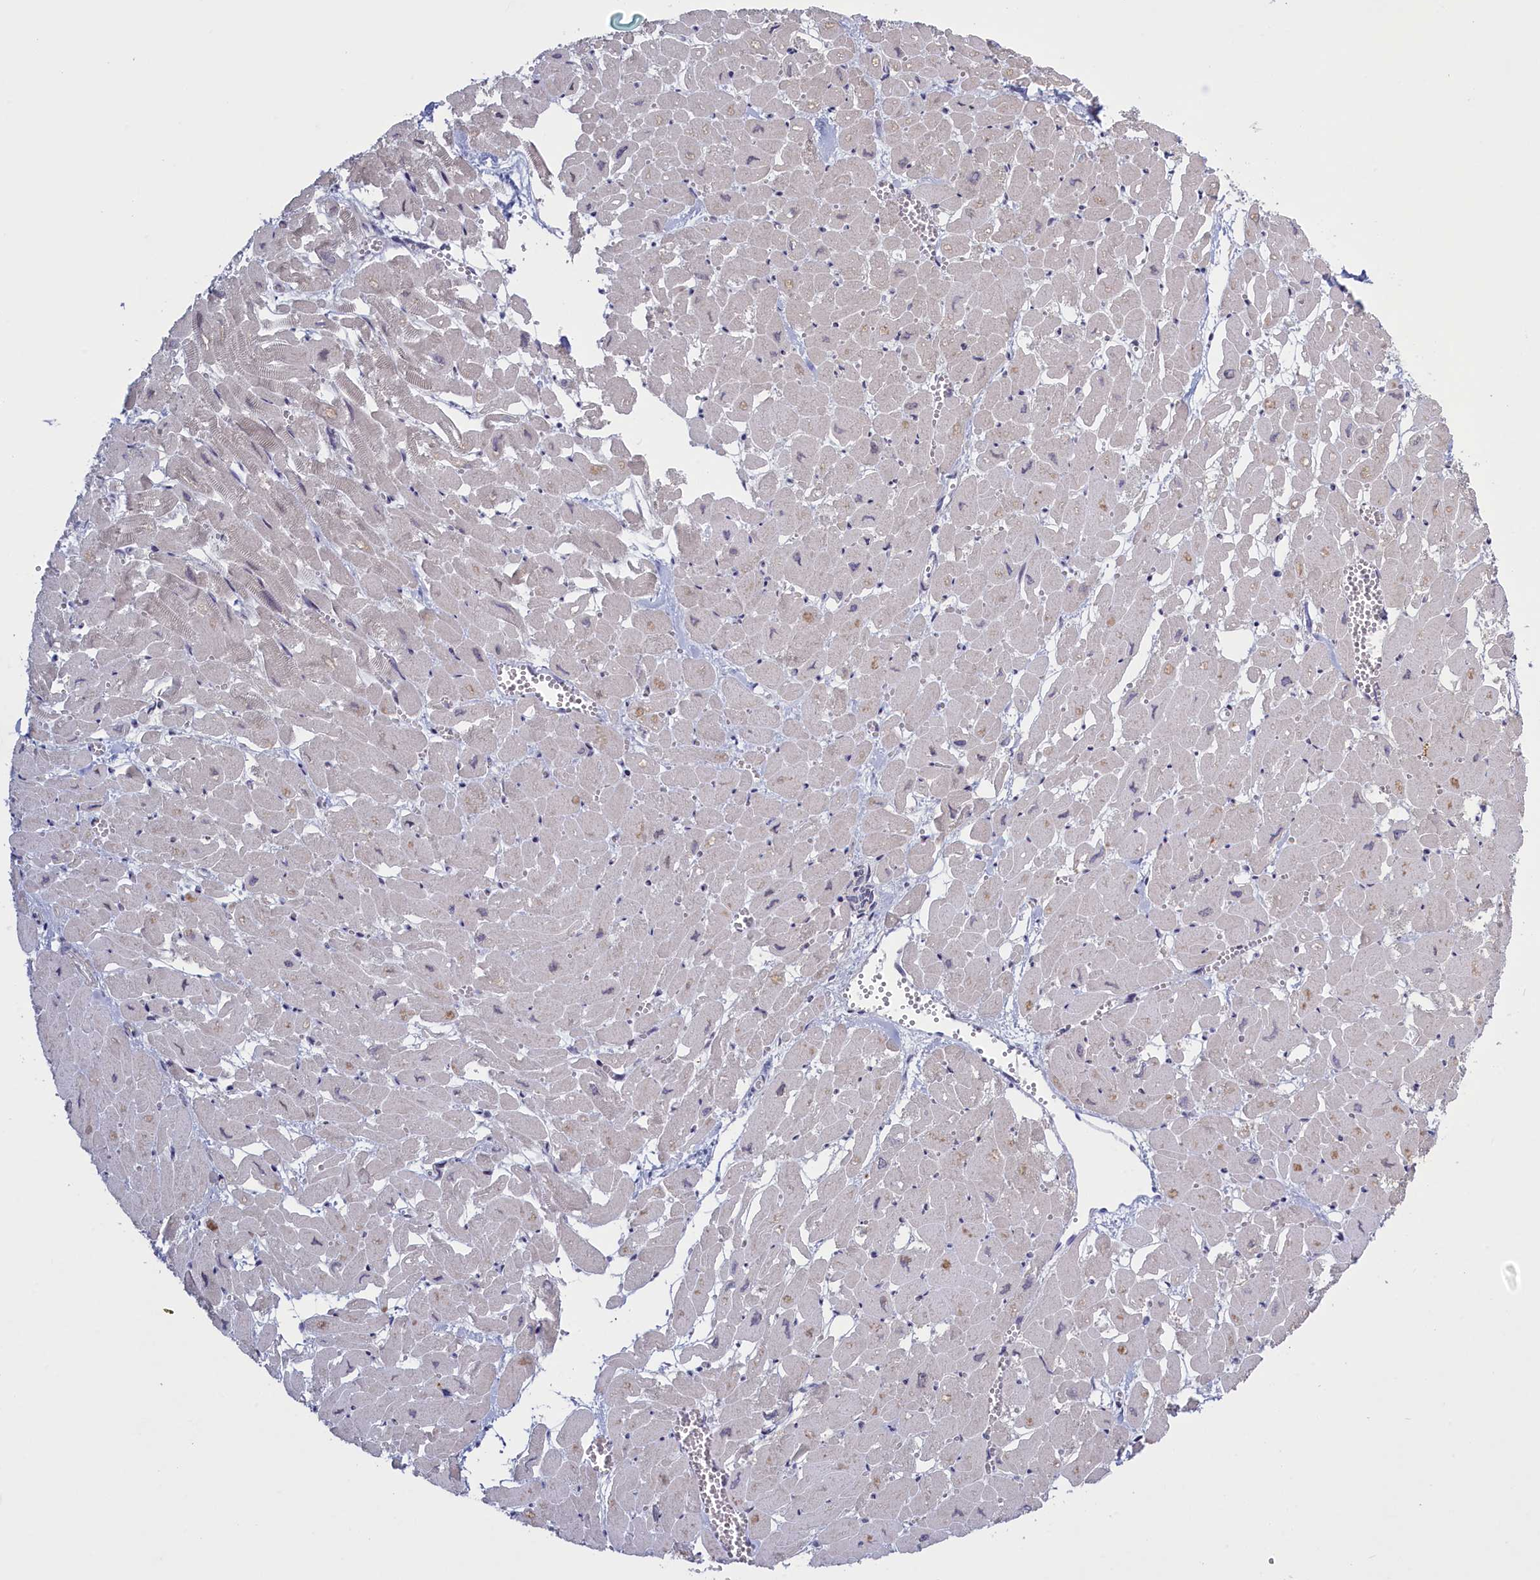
{"staining": {"intensity": "weak", "quantity": "<25%", "location": "nuclear"}, "tissue": "heart muscle", "cell_type": "Cardiomyocytes", "image_type": "normal", "snomed": [{"axis": "morphology", "description": "Normal tissue, NOS"}, {"axis": "topography", "description": "Heart"}], "caption": "A high-resolution photomicrograph shows IHC staining of benign heart muscle, which demonstrates no significant positivity in cardiomyocytes.", "gene": "ATF7IP2", "patient": {"sex": "male", "age": 54}}